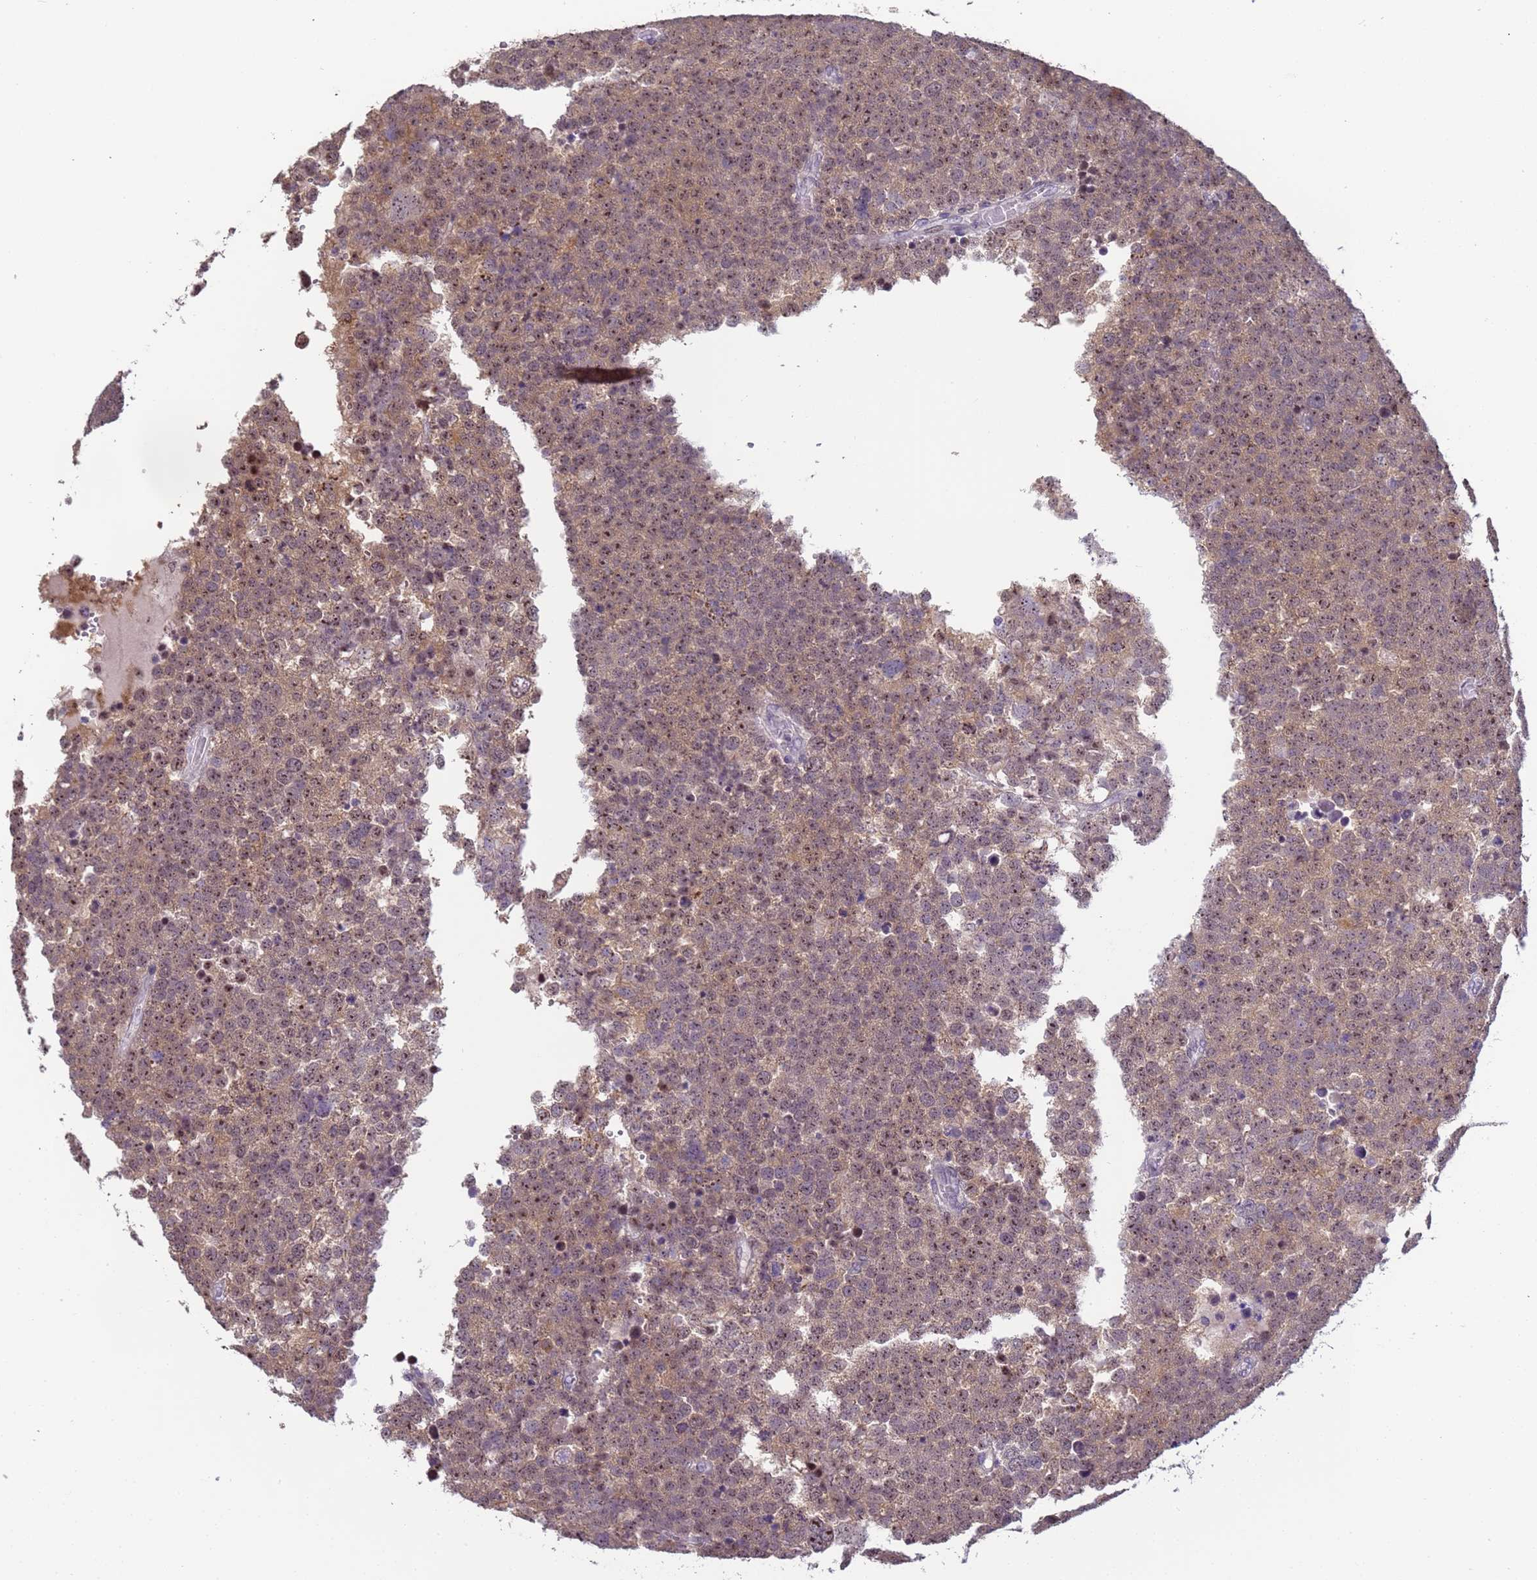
{"staining": {"intensity": "moderate", "quantity": ">75%", "location": "cytoplasmic/membranous,nuclear"}, "tissue": "testis cancer", "cell_type": "Tumor cells", "image_type": "cancer", "snomed": [{"axis": "morphology", "description": "Seminoma, NOS"}, {"axis": "topography", "description": "Testis"}], "caption": "A histopathology image of human seminoma (testis) stained for a protein demonstrates moderate cytoplasmic/membranous and nuclear brown staining in tumor cells.", "gene": "VWA3A", "patient": {"sex": "male", "age": 71}}